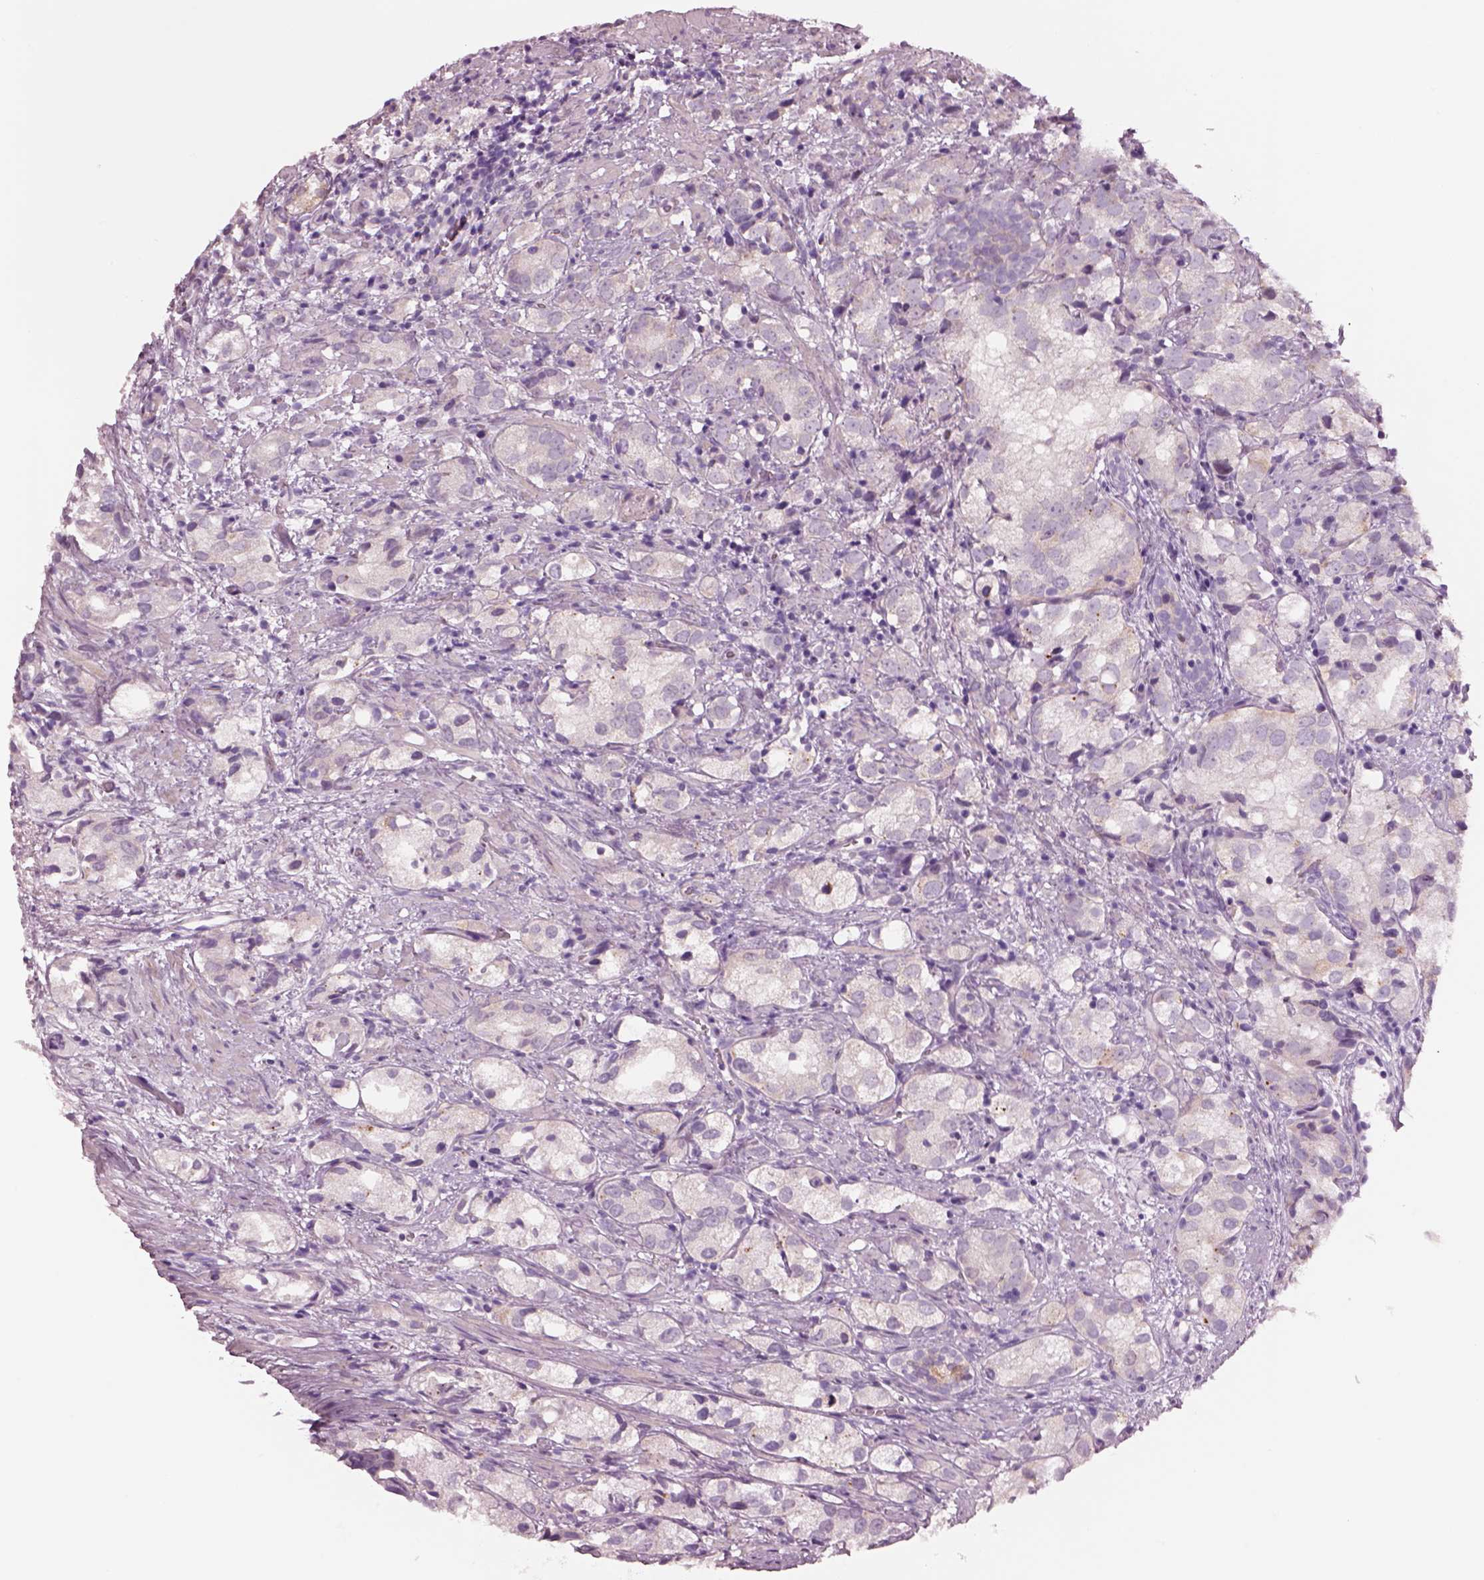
{"staining": {"intensity": "weak", "quantity": "<25%", "location": "cytoplasmic/membranous"}, "tissue": "prostate cancer", "cell_type": "Tumor cells", "image_type": "cancer", "snomed": [{"axis": "morphology", "description": "Adenocarcinoma, High grade"}, {"axis": "topography", "description": "Prostate"}], "caption": "This is an IHC histopathology image of human prostate cancer. There is no positivity in tumor cells.", "gene": "SCML2", "patient": {"sex": "male", "age": 82}}